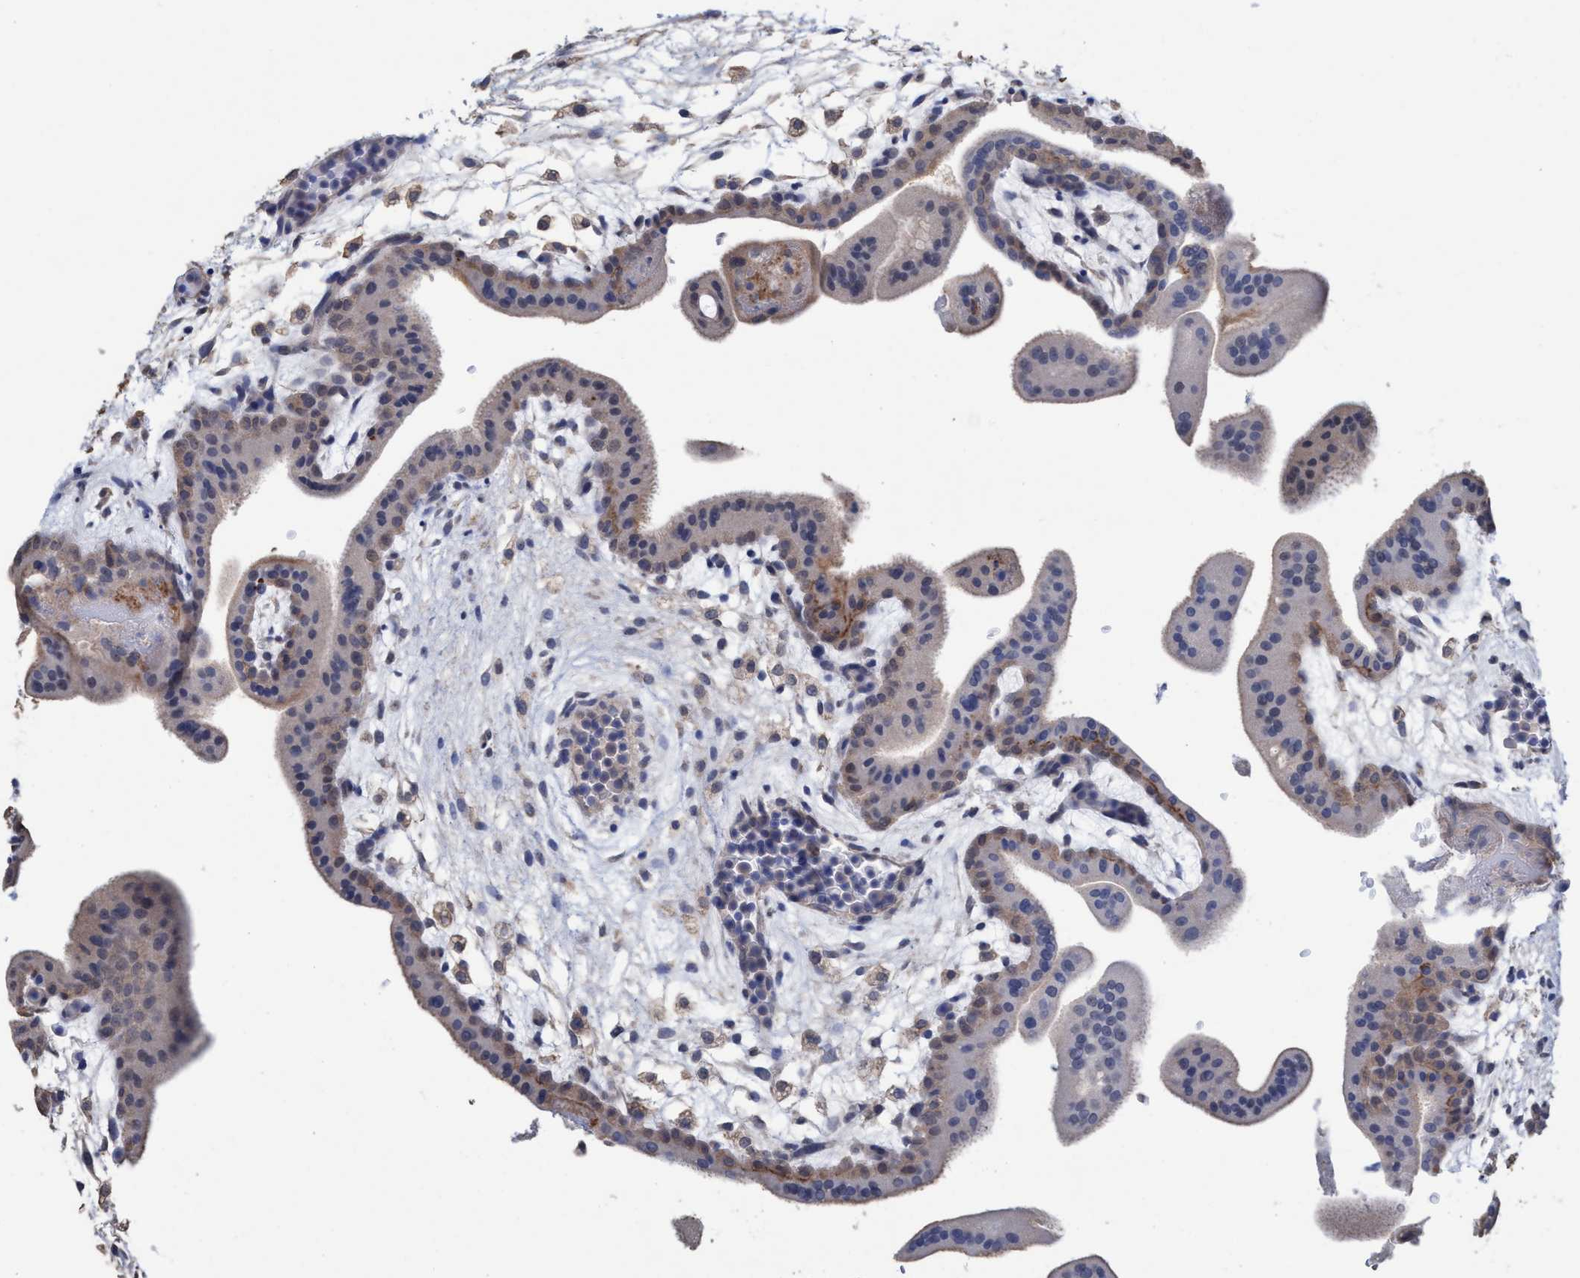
{"staining": {"intensity": "weak", "quantity": "<25%", "location": "cytoplasmic/membranous"}, "tissue": "placenta", "cell_type": "Trophoblastic cells", "image_type": "normal", "snomed": [{"axis": "morphology", "description": "Normal tissue, NOS"}, {"axis": "topography", "description": "Placenta"}], "caption": "This image is of normal placenta stained with immunohistochemistry (IHC) to label a protein in brown with the nuclei are counter-stained blue. There is no expression in trophoblastic cells. (DAB IHC with hematoxylin counter stain).", "gene": "GLOD4", "patient": {"sex": "female", "age": 35}}